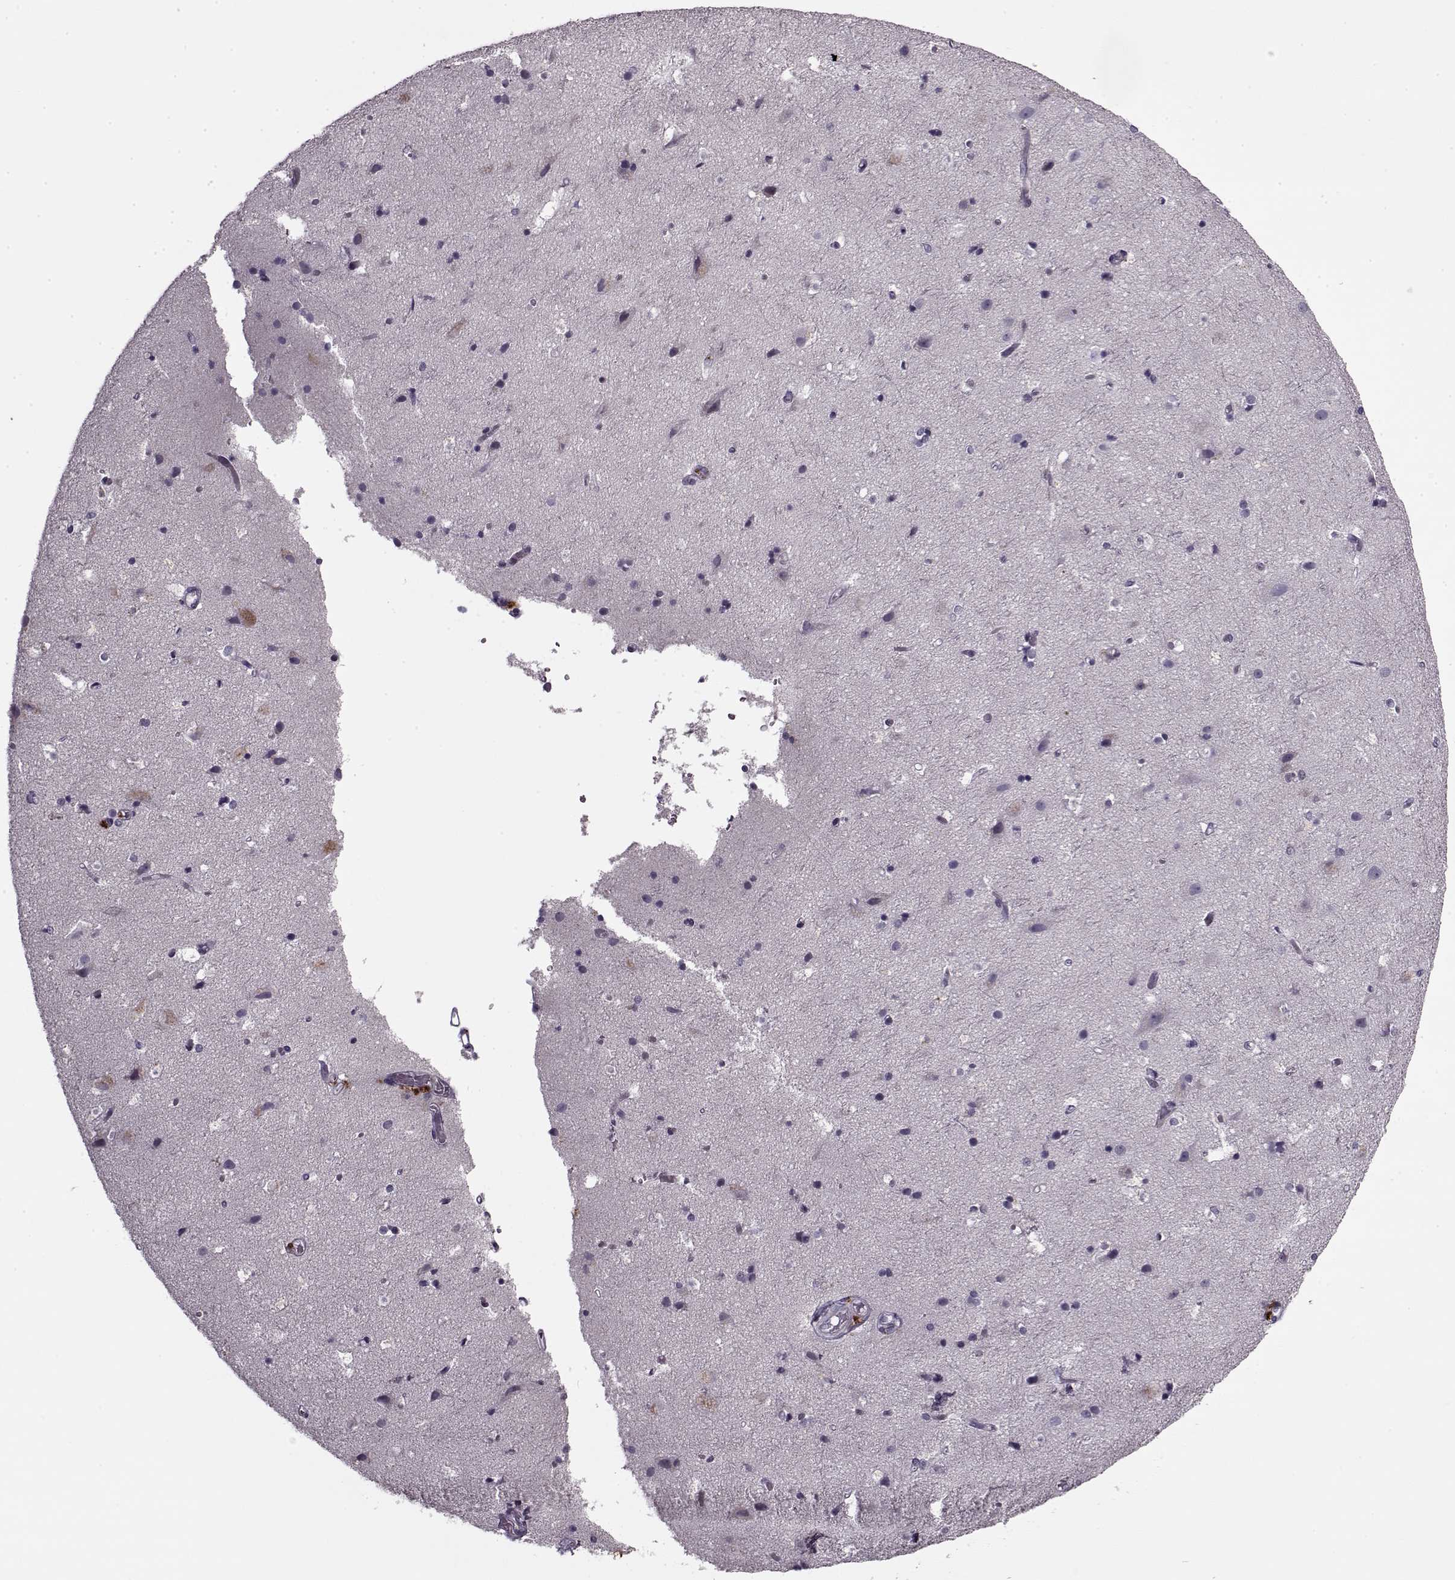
{"staining": {"intensity": "negative", "quantity": "none", "location": "none"}, "tissue": "cerebral cortex", "cell_type": "Endothelial cells", "image_type": "normal", "snomed": [{"axis": "morphology", "description": "Normal tissue, NOS"}, {"axis": "topography", "description": "Cerebral cortex"}], "caption": "Immunohistochemistry histopathology image of unremarkable cerebral cortex stained for a protein (brown), which reveals no expression in endothelial cells.", "gene": "KRT9", "patient": {"sex": "female", "age": 52}}